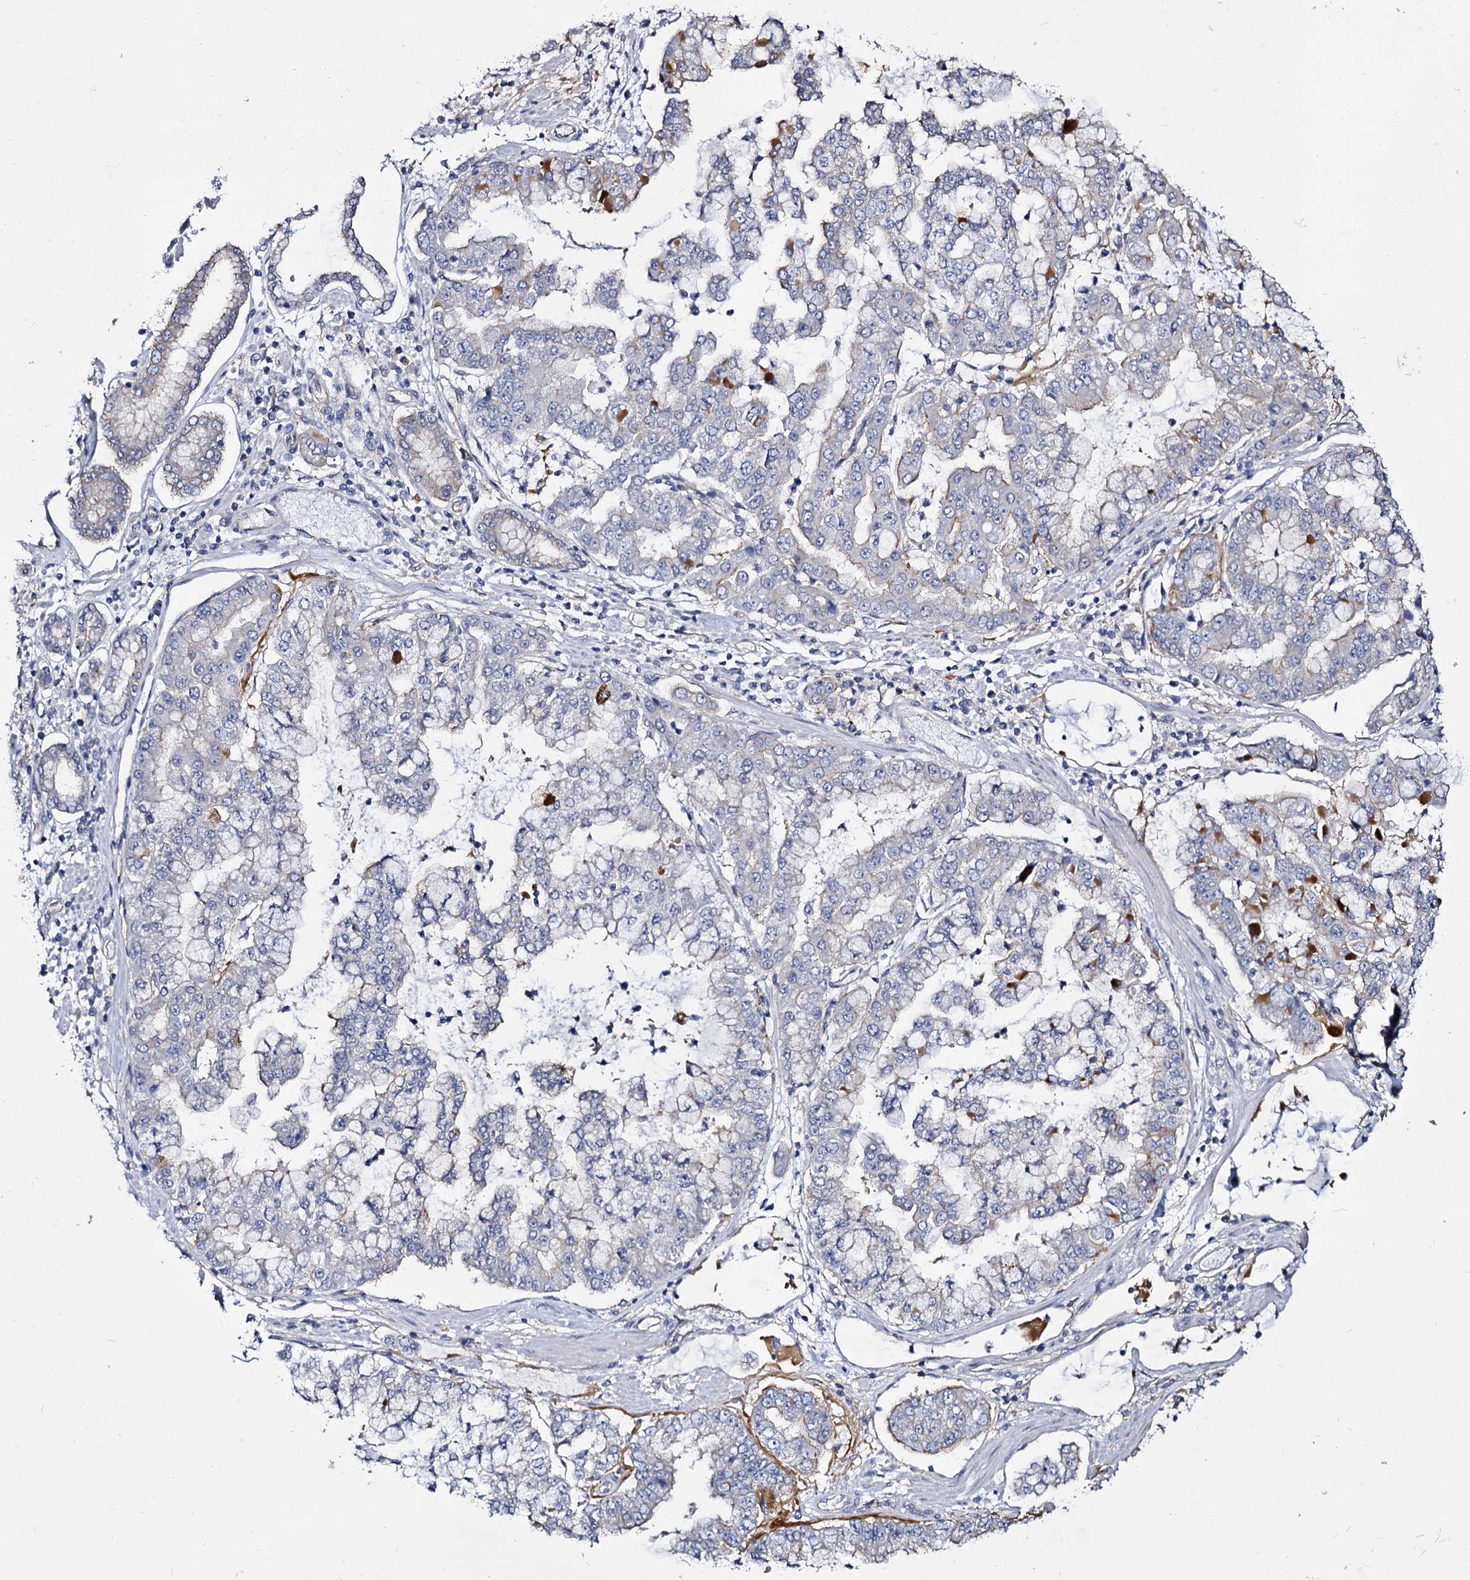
{"staining": {"intensity": "negative", "quantity": "none", "location": "none"}, "tissue": "stomach cancer", "cell_type": "Tumor cells", "image_type": "cancer", "snomed": [{"axis": "morphology", "description": "Adenocarcinoma, NOS"}, {"axis": "topography", "description": "Stomach"}], "caption": "Immunohistochemistry photomicrograph of human stomach adenocarcinoma stained for a protein (brown), which reveals no positivity in tumor cells.", "gene": "CBFB", "patient": {"sex": "male", "age": 76}}